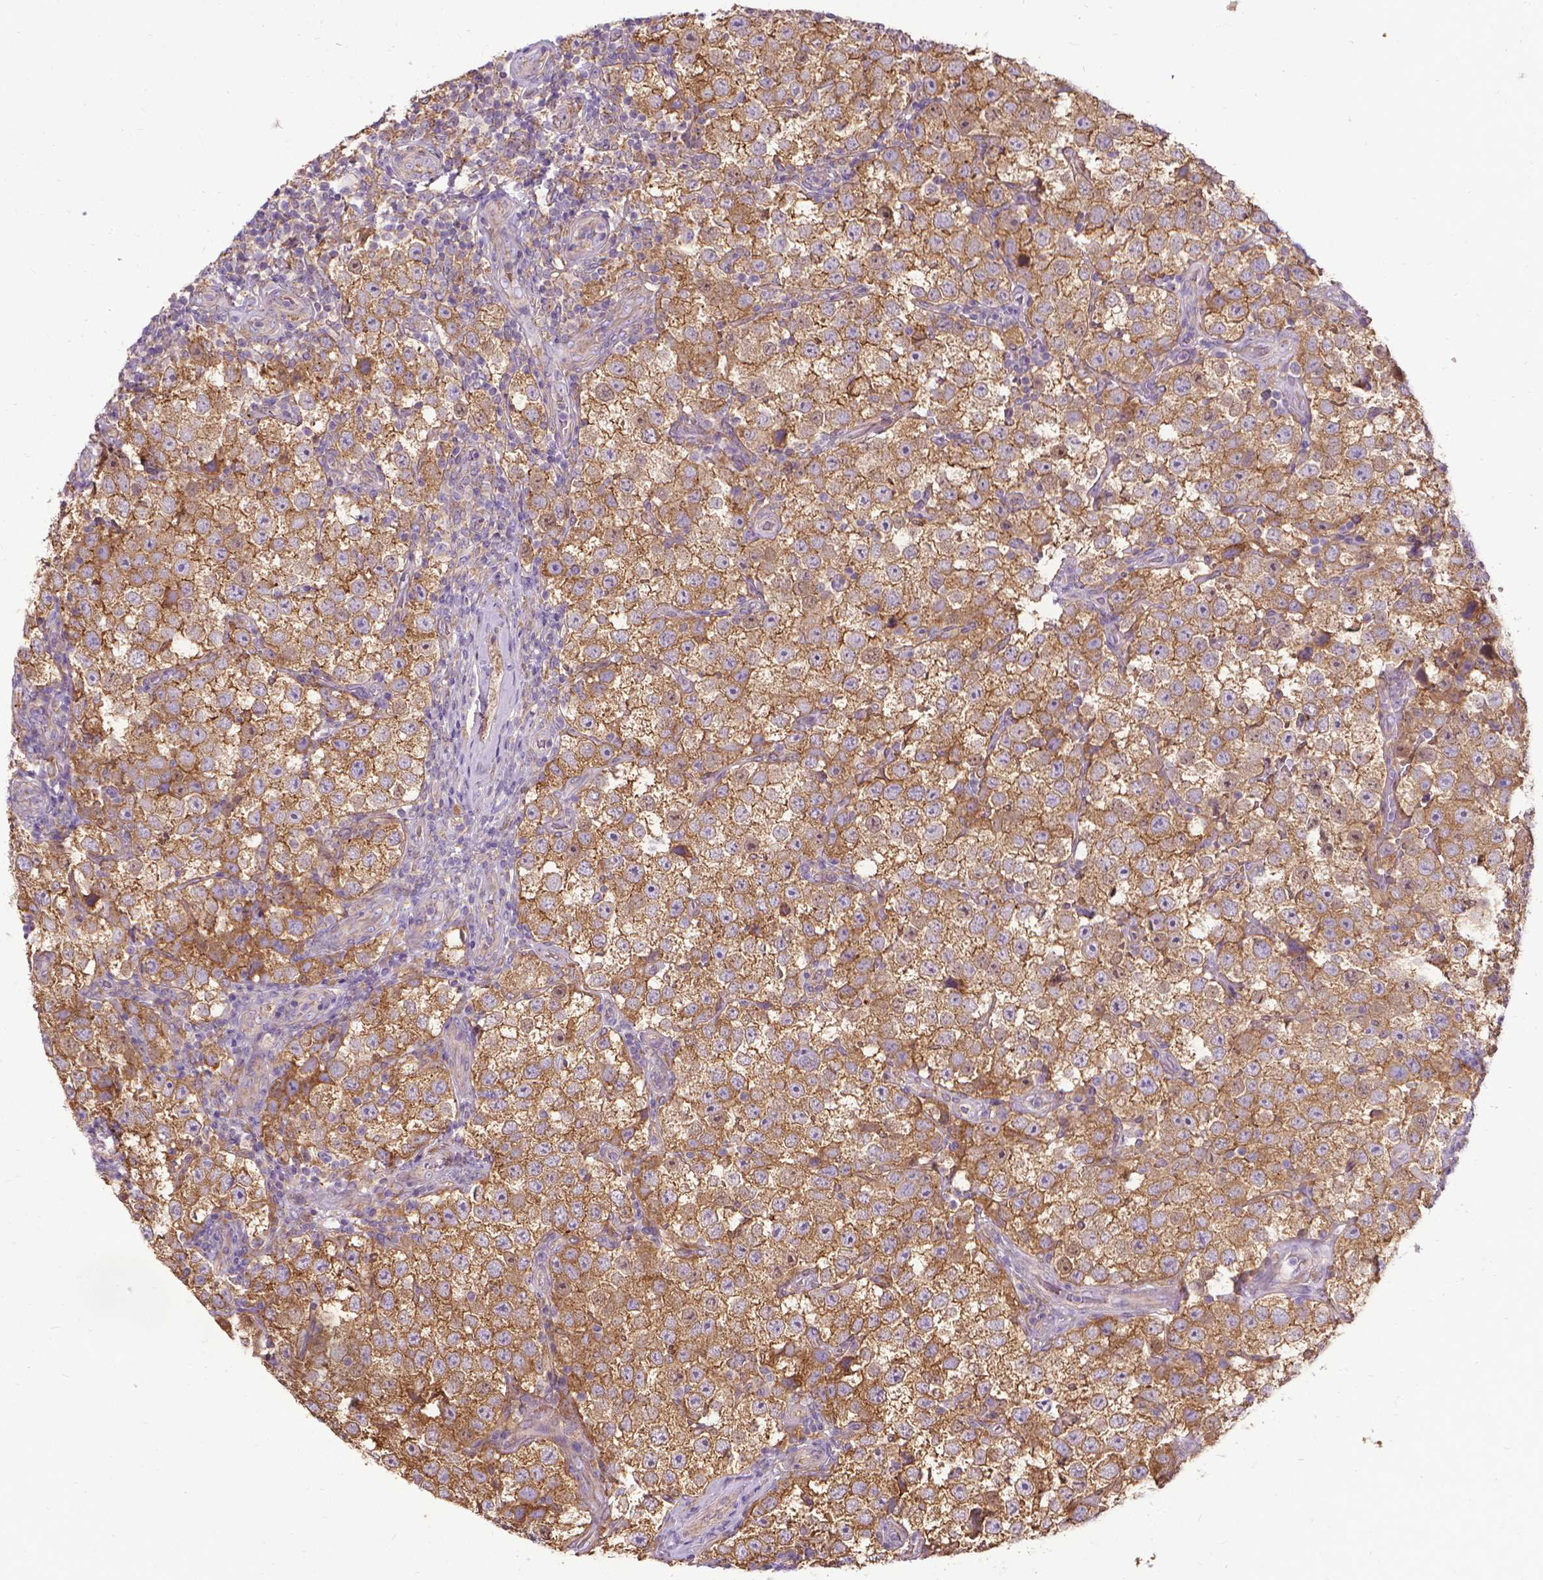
{"staining": {"intensity": "moderate", "quantity": ">75%", "location": "cytoplasmic/membranous"}, "tissue": "testis cancer", "cell_type": "Tumor cells", "image_type": "cancer", "snomed": [{"axis": "morphology", "description": "Seminoma, NOS"}, {"axis": "topography", "description": "Testis"}], "caption": "This photomicrograph exhibits testis cancer (seminoma) stained with IHC to label a protein in brown. The cytoplasmic/membranous of tumor cells show moderate positivity for the protein. Nuclei are counter-stained blue.", "gene": "CFAP299", "patient": {"sex": "male", "age": 37}}